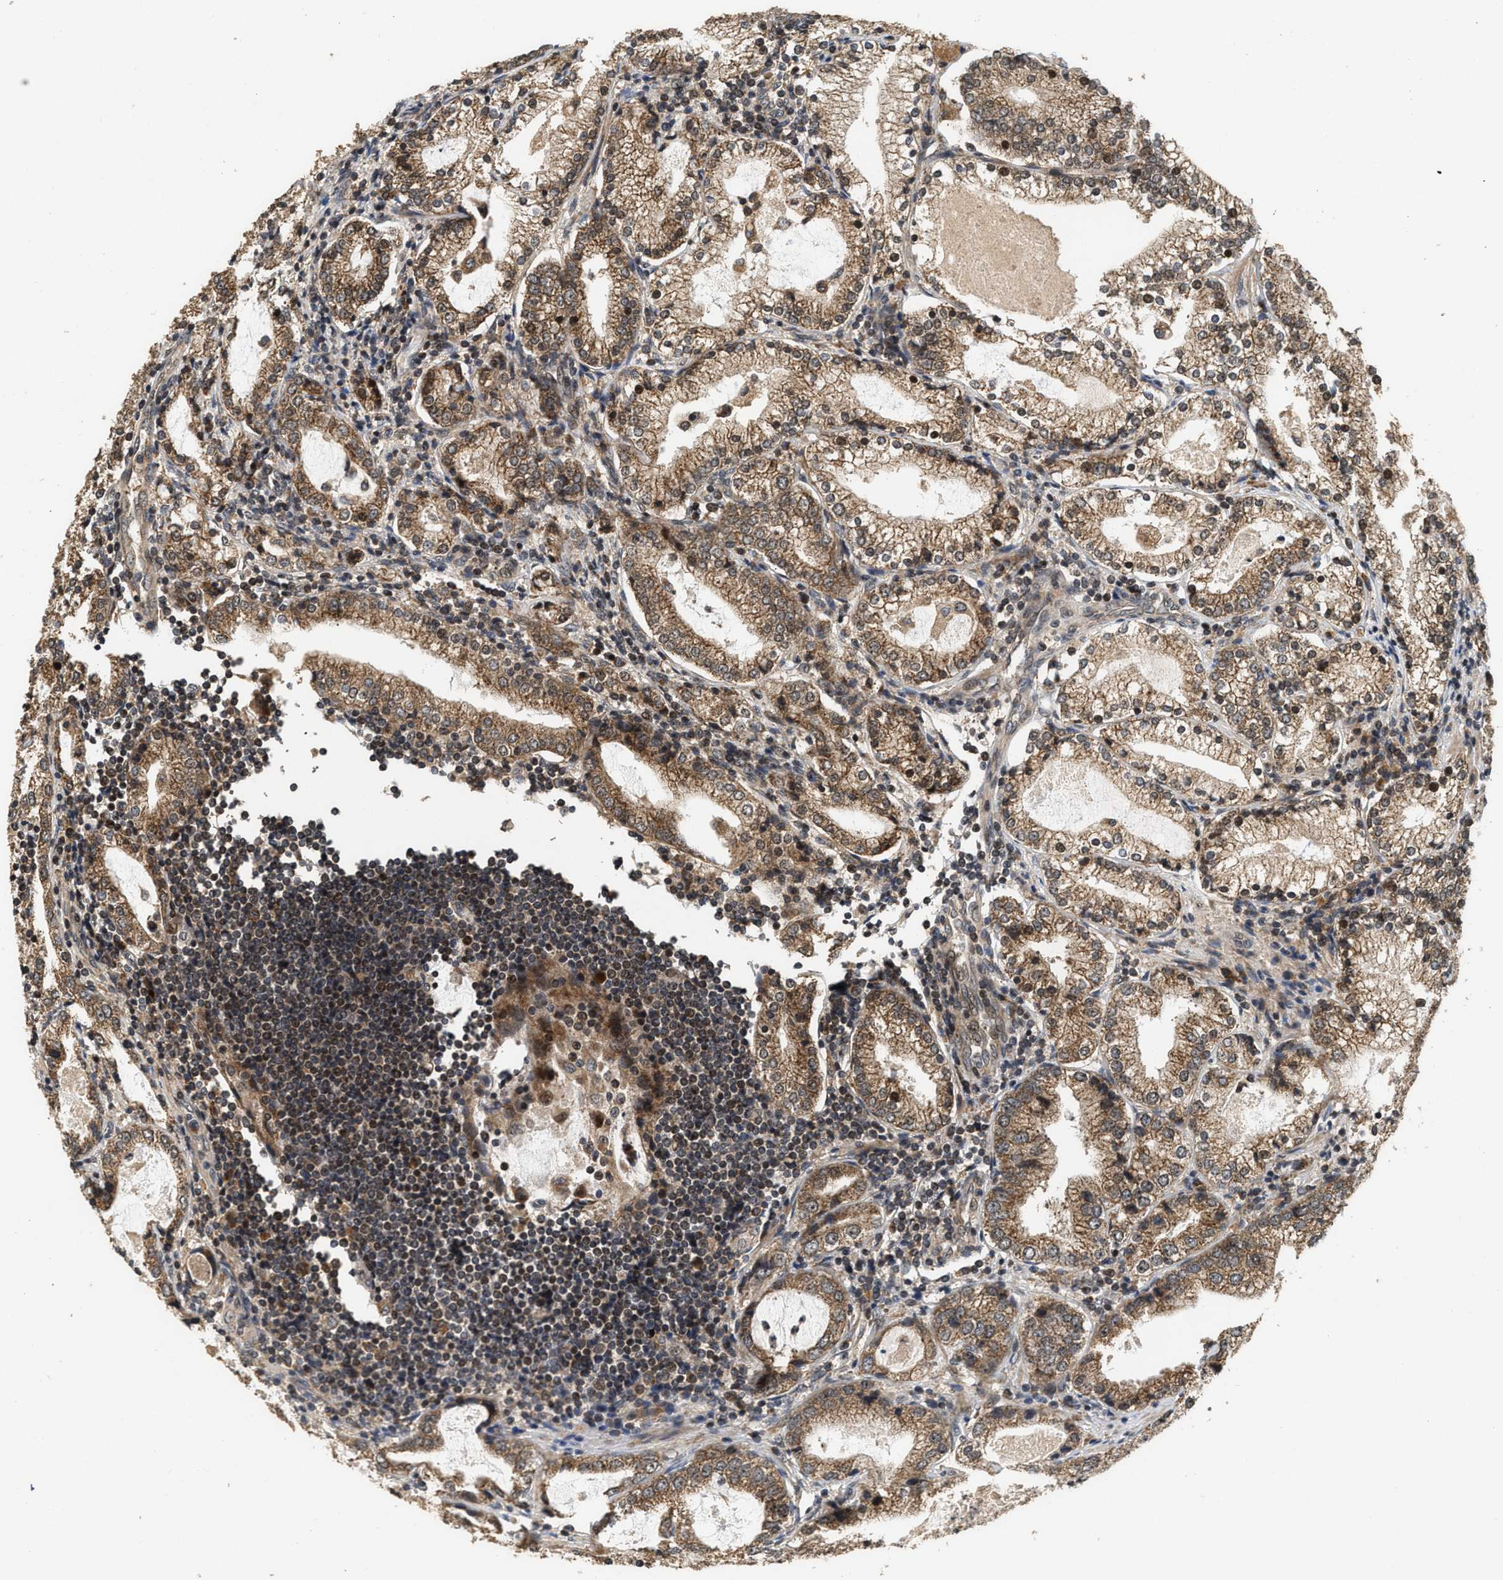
{"staining": {"intensity": "moderate", "quantity": ">75%", "location": "cytoplasmic/membranous,nuclear"}, "tissue": "prostate cancer", "cell_type": "Tumor cells", "image_type": "cancer", "snomed": [{"axis": "morphology", "description": "Adenocarcinoma, High grade"}, {"axis": "topography", "description": "Prostate"}], "caption": "This photomicrograph exhibits prostate adenocarcinoma (high-grade) stained with immunohistochemistry to label a protein in brown. The cytoplasmic/membranous and nuclear of tumor cells show moderate positivity for the protein. Nuclei are counter-stained blue.", "gene": "ELP2", "patient": {"sex": "male", "age": 63}}